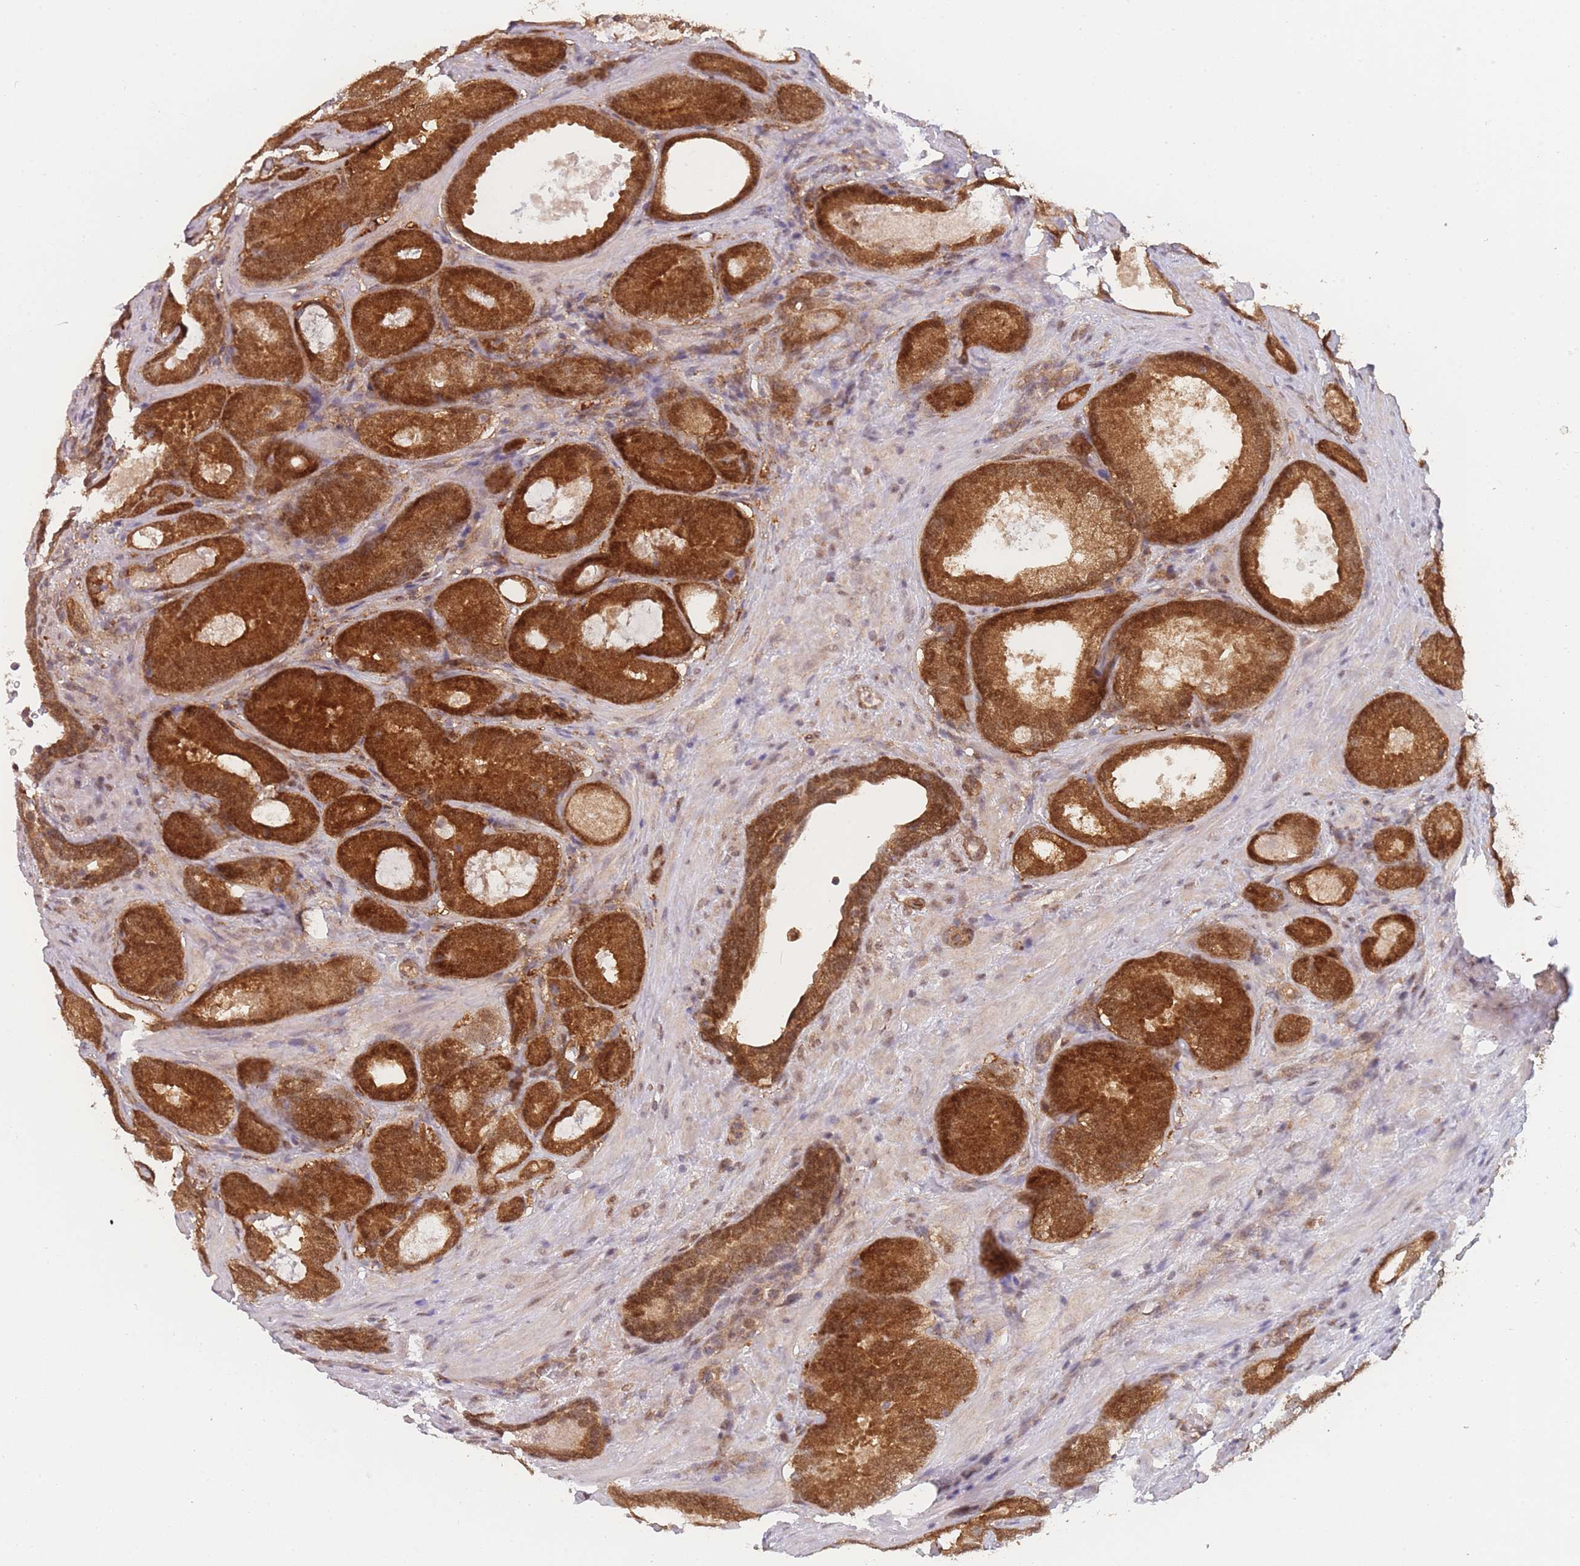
{"staining": {"intensity": "strong", "quantity": ">75%", "location": "cytoplasmic/membranous"}, "tissue": "prostate cancer", "cell_type": "Tumor cells", "image_type": "cancer", "snomed": [{"axis": "morphology", "description": "Adenocarcinoma, High grade"}, {"axis": "topography", "description": "Prostate"}], "caption": "IHC staining of prostate adenocarcinoma (high-grade), which demonstrates high levels of strong cytoplasmic/membranous expression in approximately >75% of tumor cells indicating strong cytoplasmic/membranous protein staining. The staining was performed using DAB (brown) for protein detection and nuclei were counterstained in hematoxylin (blue).", "gene": "MRI1", "patient": {"sex": "male", "age": 66}}